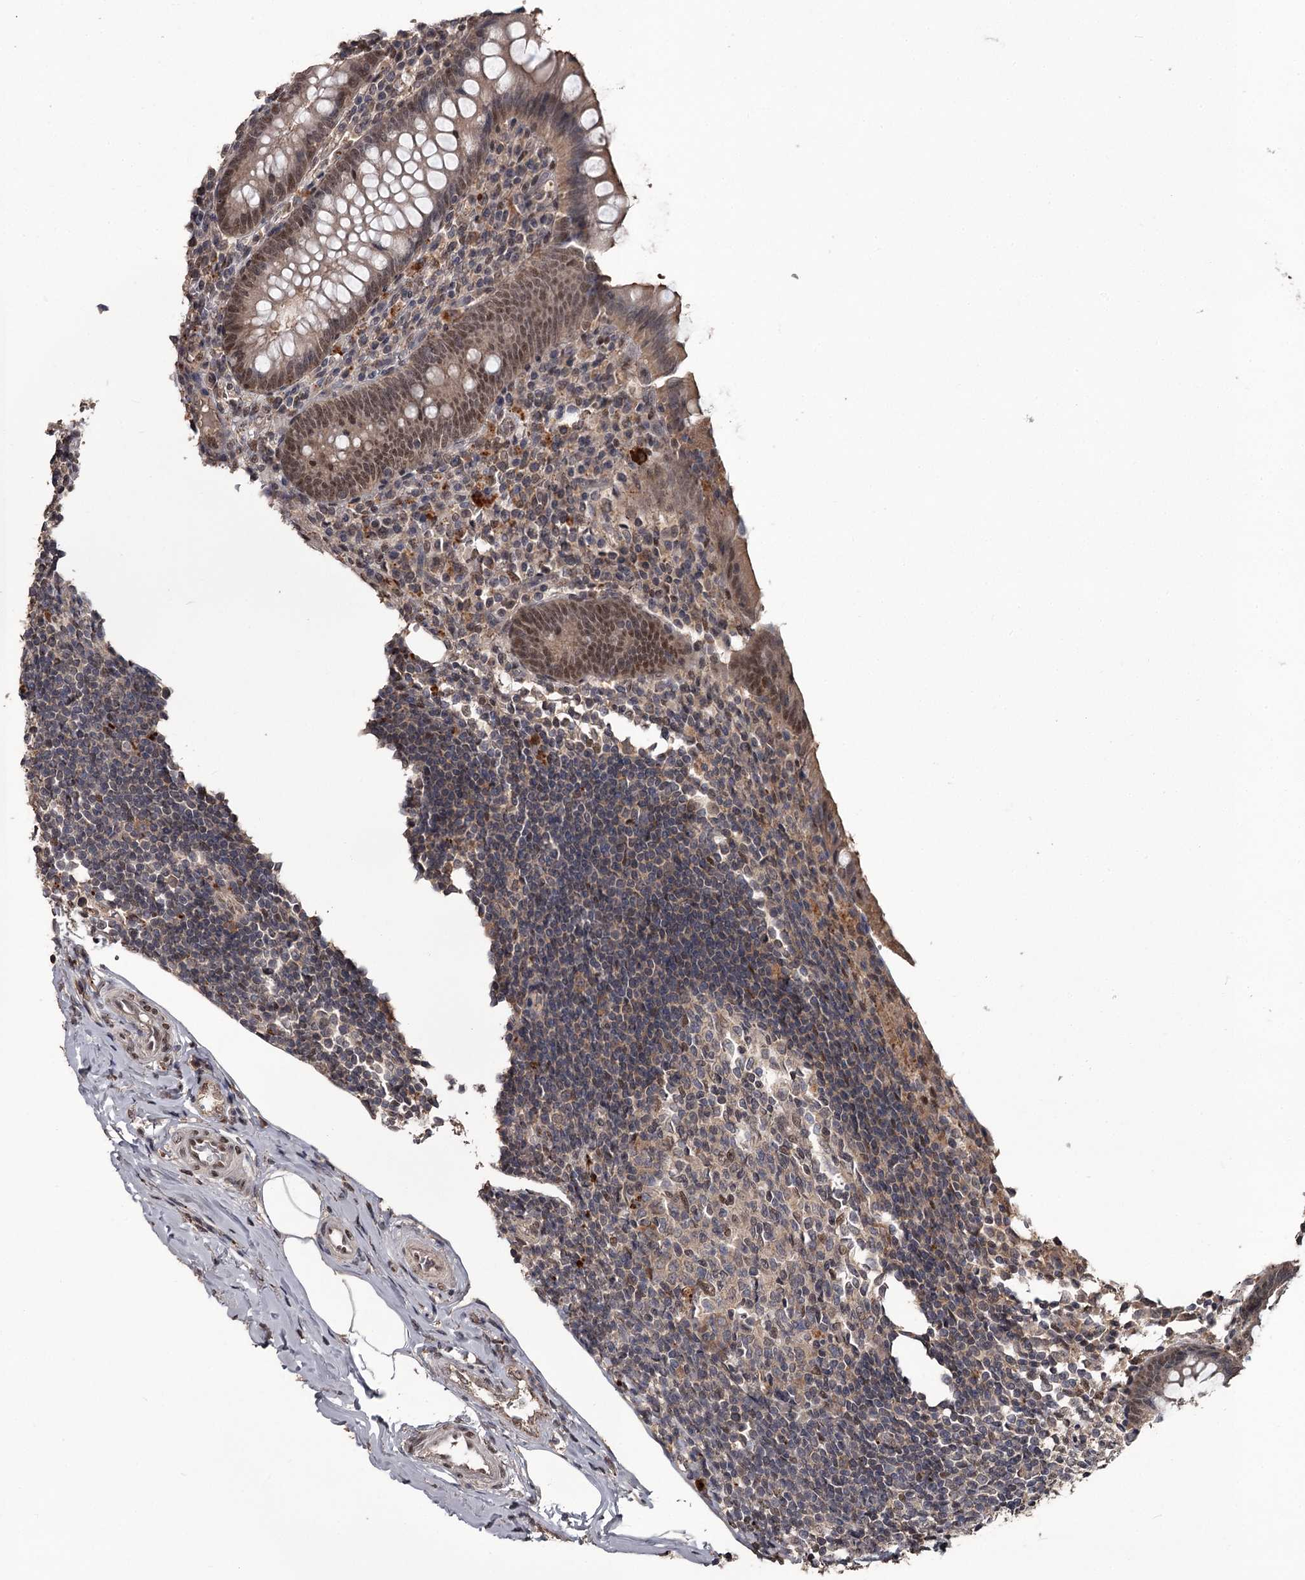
{"staining": {"intensity": "moderate", "quantity": ">75%", "location": "cytoplasmic/membranous,nuclear"}, "tissue": "appendix", "cell_type": "Glandular cells", "image_type": "normal", "snomed": [{"axis": "morphology", "description": "Normal tissue, NOS"}, {"axis": "topography", "description": "Appendix"}], "caption": "Immunohistochemistry (IHC) of unremarkable appendix reveals medium levels of moderate cytoplasmic/membranous,nuclear staining in approximately >75% of glandular cells. (DAB (3,3'-diaminobenzidine) IHC with brightfield microscopy, high magnification).", "gene": "PRPF40B", "patient": {"sex": "female", "age": 17}}